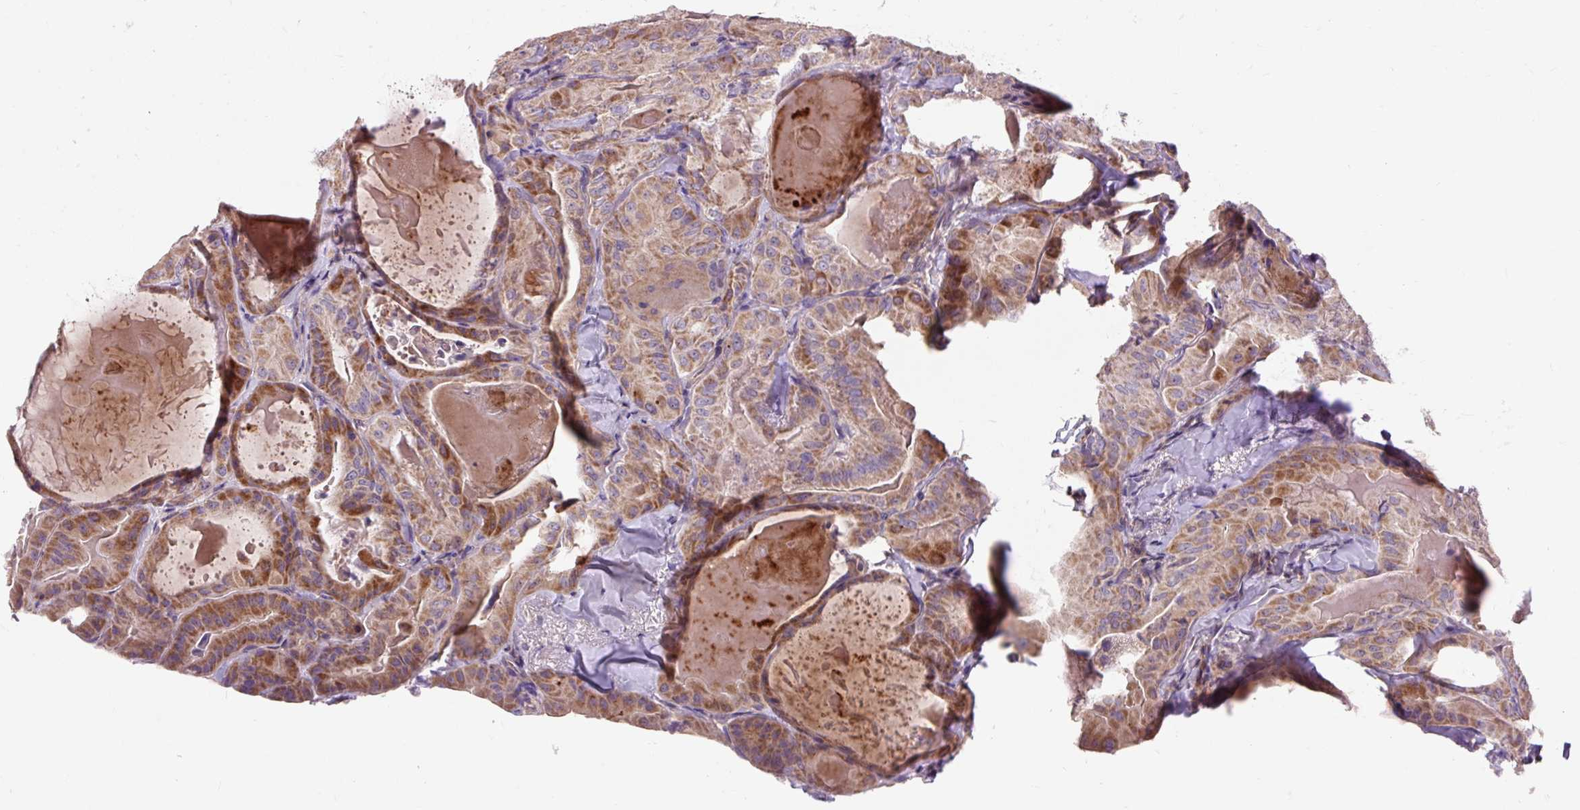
{"staining": {"intensity": "moderate", "quantity": ">75%", "location": "cytoplasmic/membranous"}, "tissue": "thyroid cancer", "cell_type": "Tumor cells", "image_type": "cancer", "snomed": [{"axis": "morphology", "description": "Papillary adenocarcinoma, NOS"}, {"axis": "topography", "description": "Thyroid gland"}], "caption": "Thyroid cancer was stained to show a protein in brown. There is medium levels of moderate cytoplasmic/membranous staining in about >75% of tumor cells.", "gene": "PRIMPOL", "patient": {"sex": "female", "age": 68}}